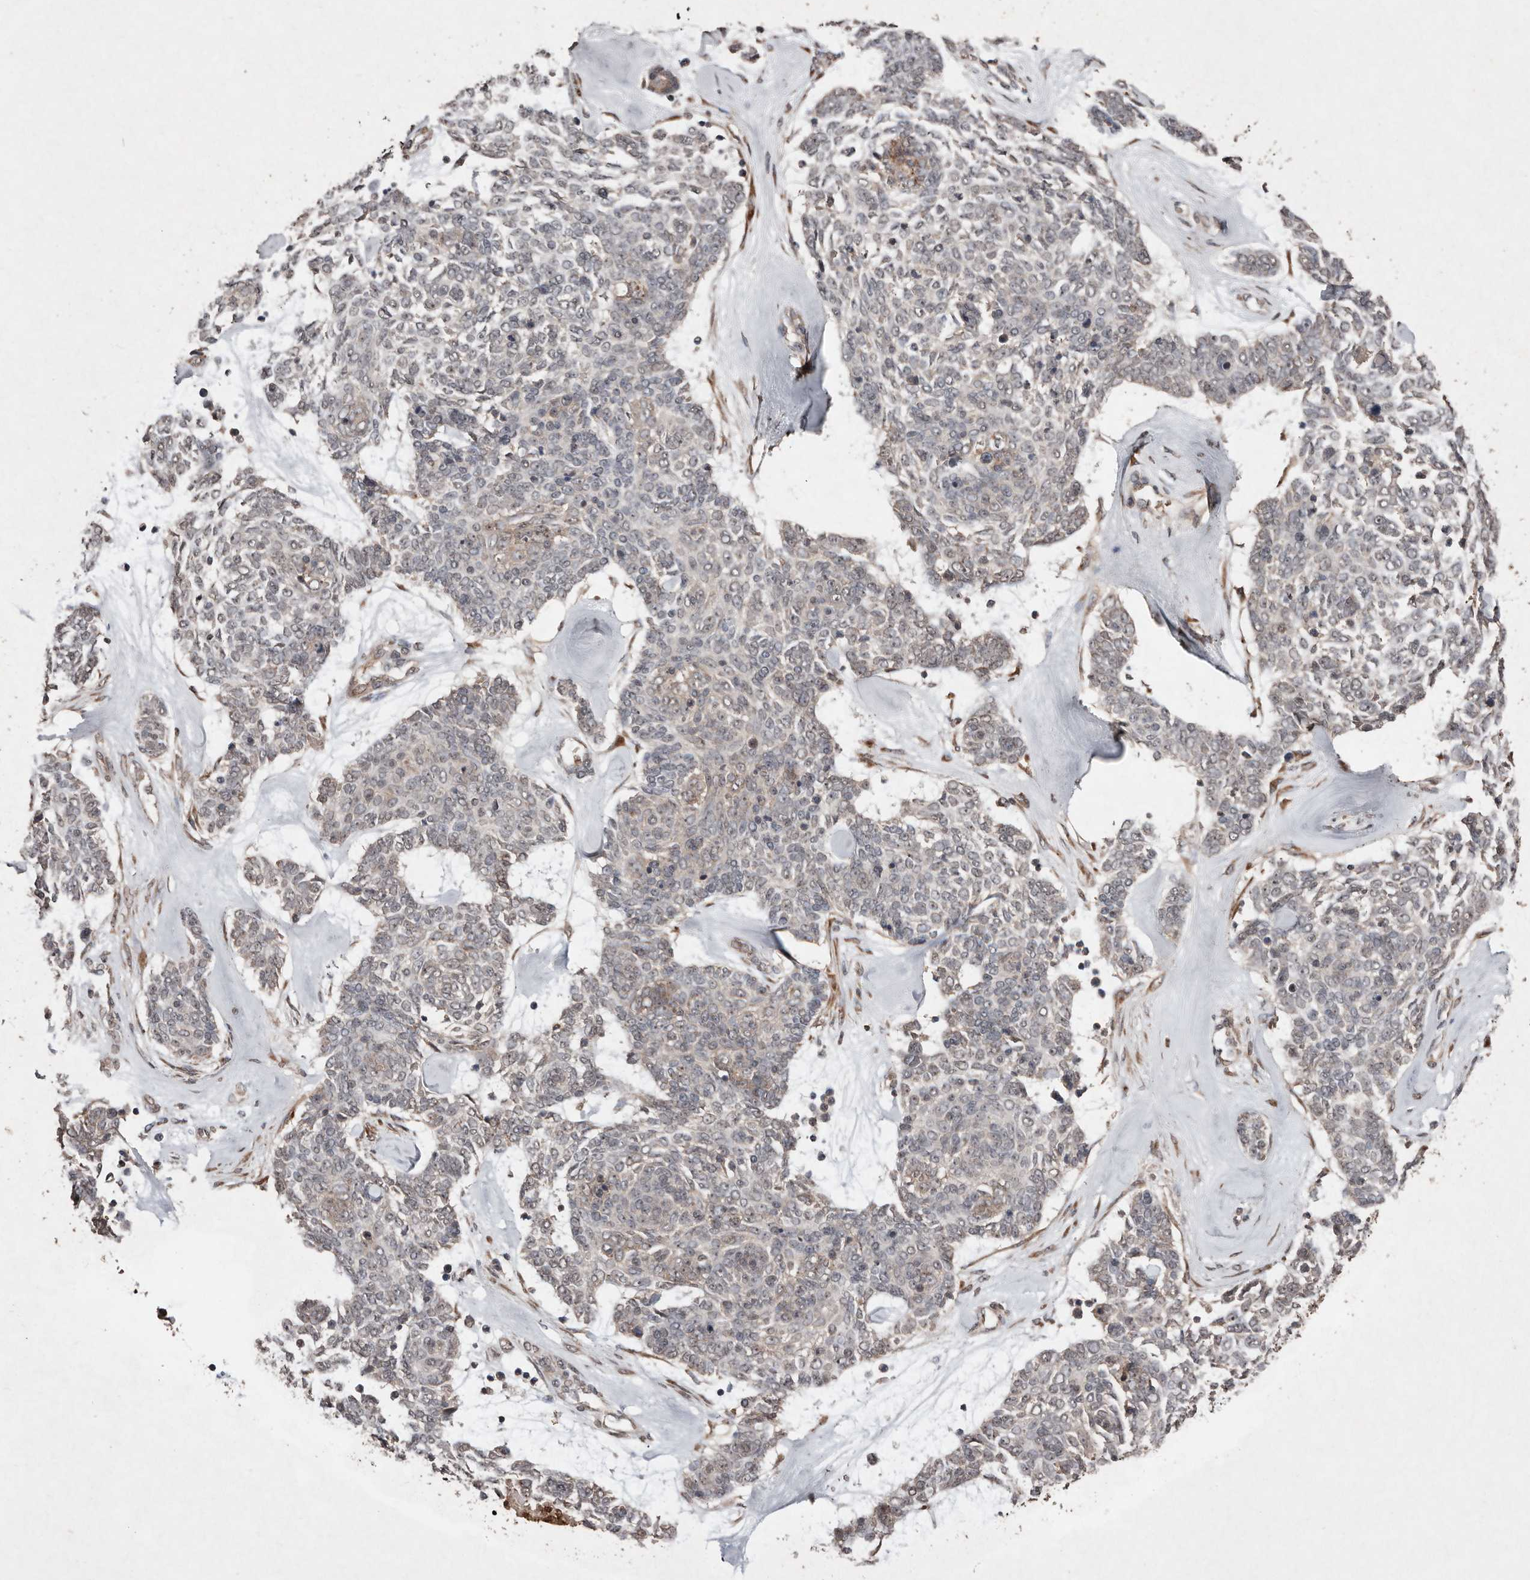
{"staining": {"intensity": "negative", "quantity": "none", "location": "none"}, "tissue": "skin cancer", "cell_type": "Tumor cells", "image_type": "cancer", "snomed": [{"axis": "morphology", "description": "Basal cell carcinoma"}, {"axis": "topography", "description": "Skin"}], "caption": "Tumor cells are negative for brown protein staining in skin cancer.", "gene": "DIP2C", "patient": {"sex": "female", "age": 81}}